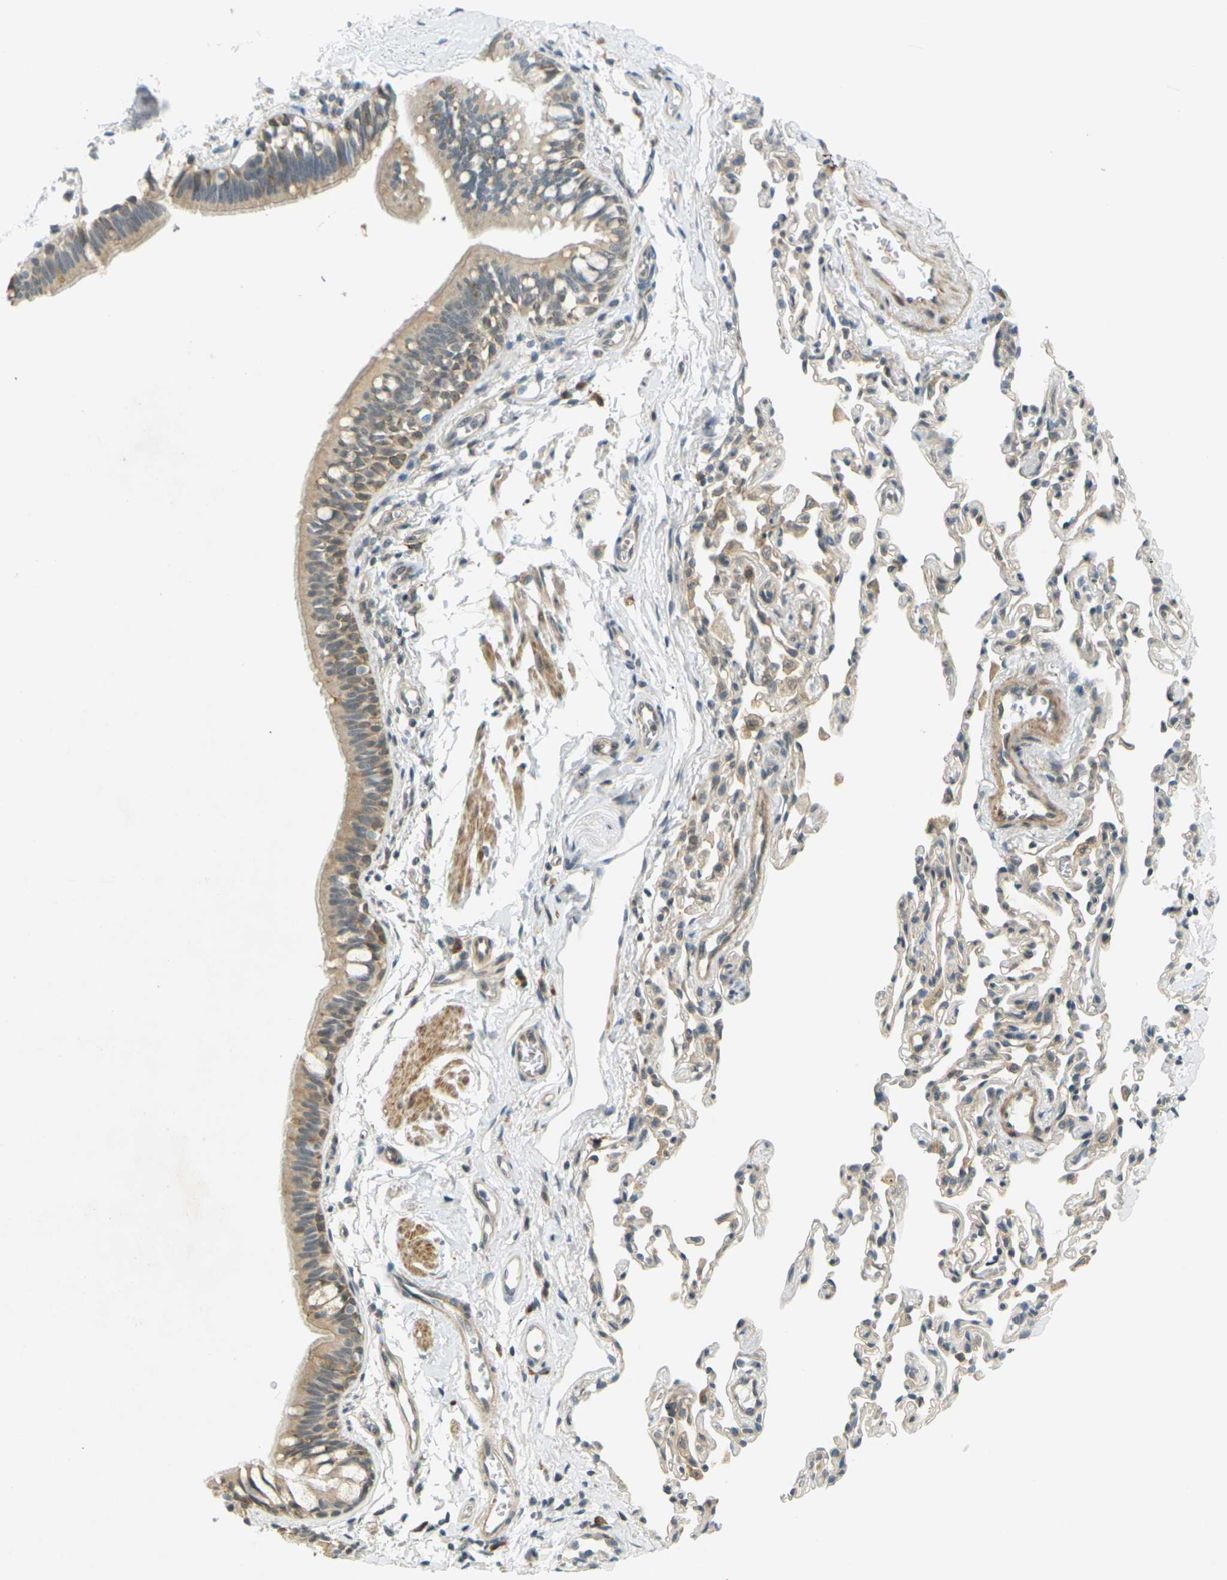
{"staining": {"intensity": "moderate", "quantity": ">75%", "location": "cytoplasmic/membranous"}, "tissue": "bronchus", "cell_type": "Respiratory epithelial cells", "image_type": "normal", "snomed": [{"axis": "morphology", "description": "Normal tissue, NOS"}, {"axis": "topography", "description": "Bronchus"}, {"axis": "topography", "description": "Lung"}], "caption": "A histopathology image showing moderate cytoplasmic/membranous staining in about >75% of respiratory epithelial cells in unremarkable bronchus, as visualized by brown immunohistochemical staining.", "gene": "SOCS6", "patient": {"sex": "male", "age": 64}}